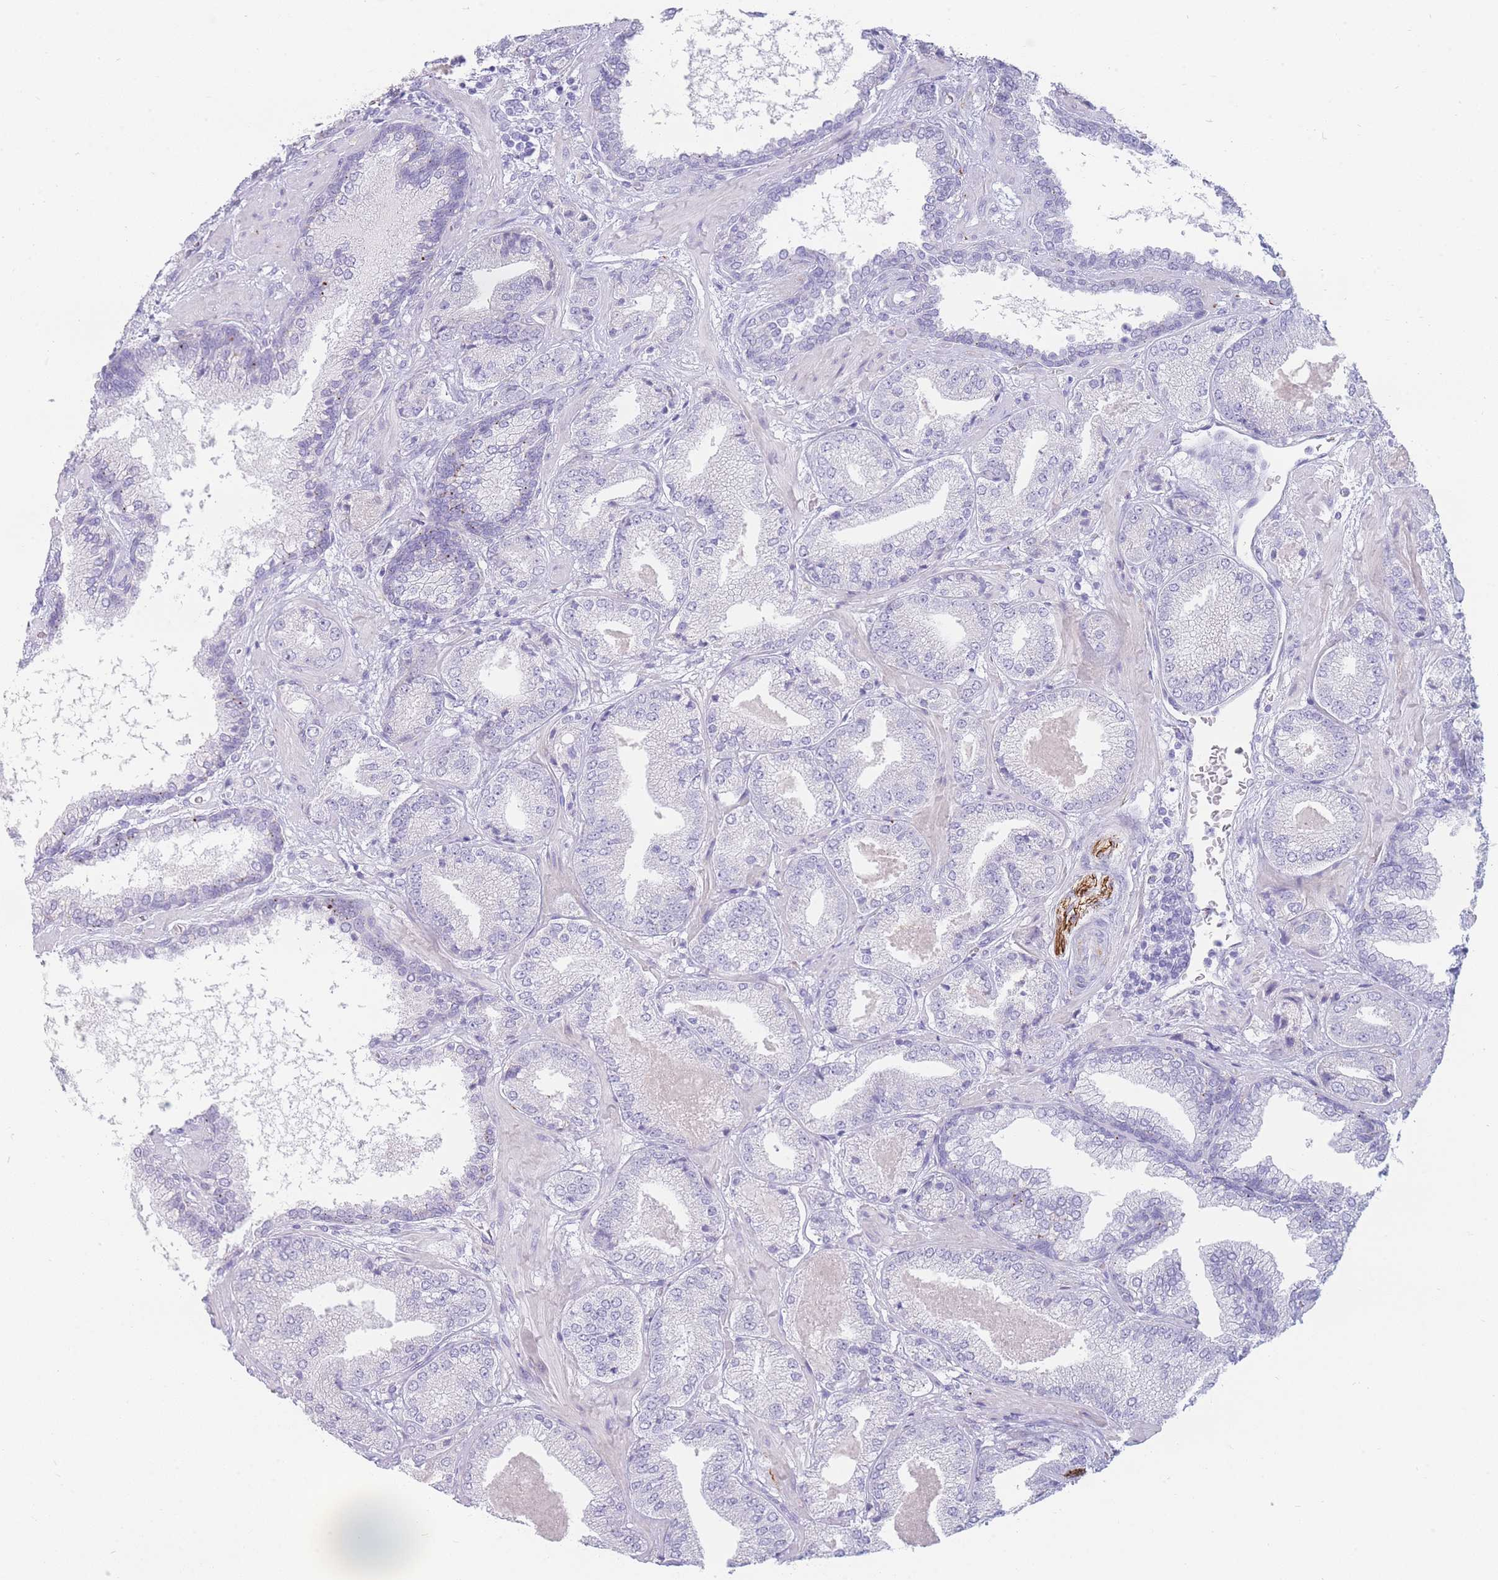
{"staining": {"intensity": "negative", "quantity": "none", "location": "none"}, "tissue": "prostate cancer", "cell_type": "Tumor cells", "image_type": "cancer", "snomed": [{"axis": "morphology", "description": "Adenocarcinoma, High grade"}, {"axis": "topography", "description": "Prostate"}], "caption": "Prostate adenocarcinoma (high-grade) stained for a protein using immunohistochemistry (IHC) exhibits no staining tumor cells.", "gene": "UPK1A", "patient": {"sex": "male", "age": 63}}